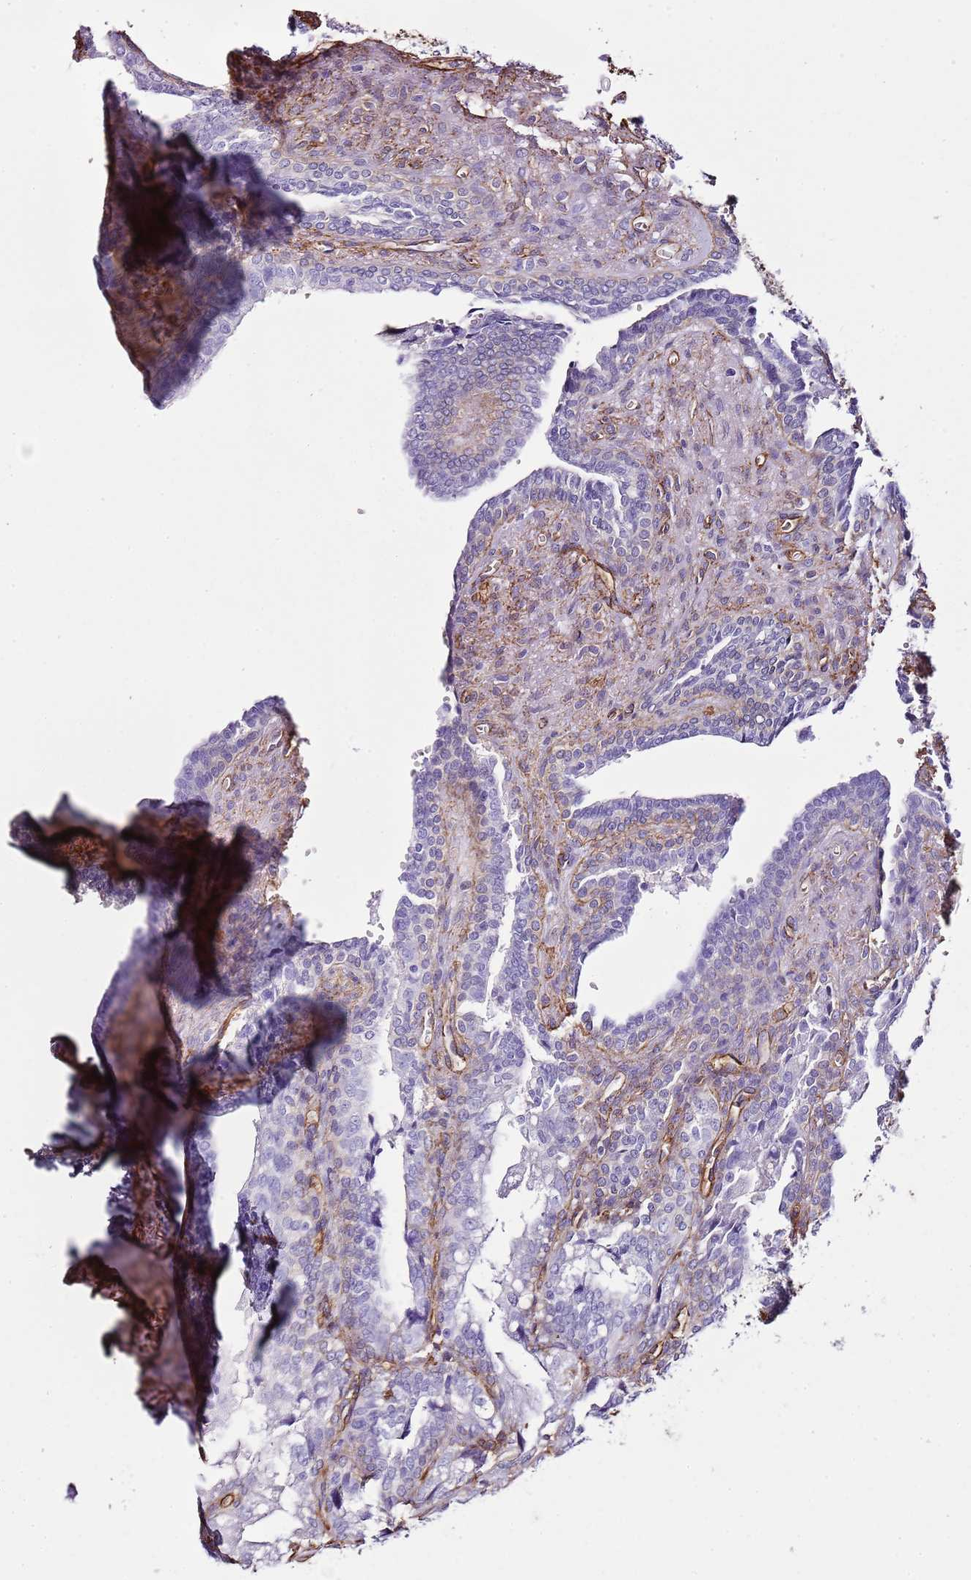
{"staining": {"intensity": "negative", "quantity": "none", "location": "none"}, "tissue": "seminal vesicle", "cell_type": "Glandular cells", "image_type": "normal", "snomed": [{"axis": "morphology", "description": "Normal tissue, NOS"}, {"axis": "topography", "description": "Seminal veicle"}], "caption": "IHC image of unremarkable human seminal vesicle stained for a protein (brown), which reveals no expression in glandular cells. (DAB immunohistochemistry with hematoxylin counter stain).", "gene": "CTDSPL", "patient": {"sex": "male", "age": 67}}